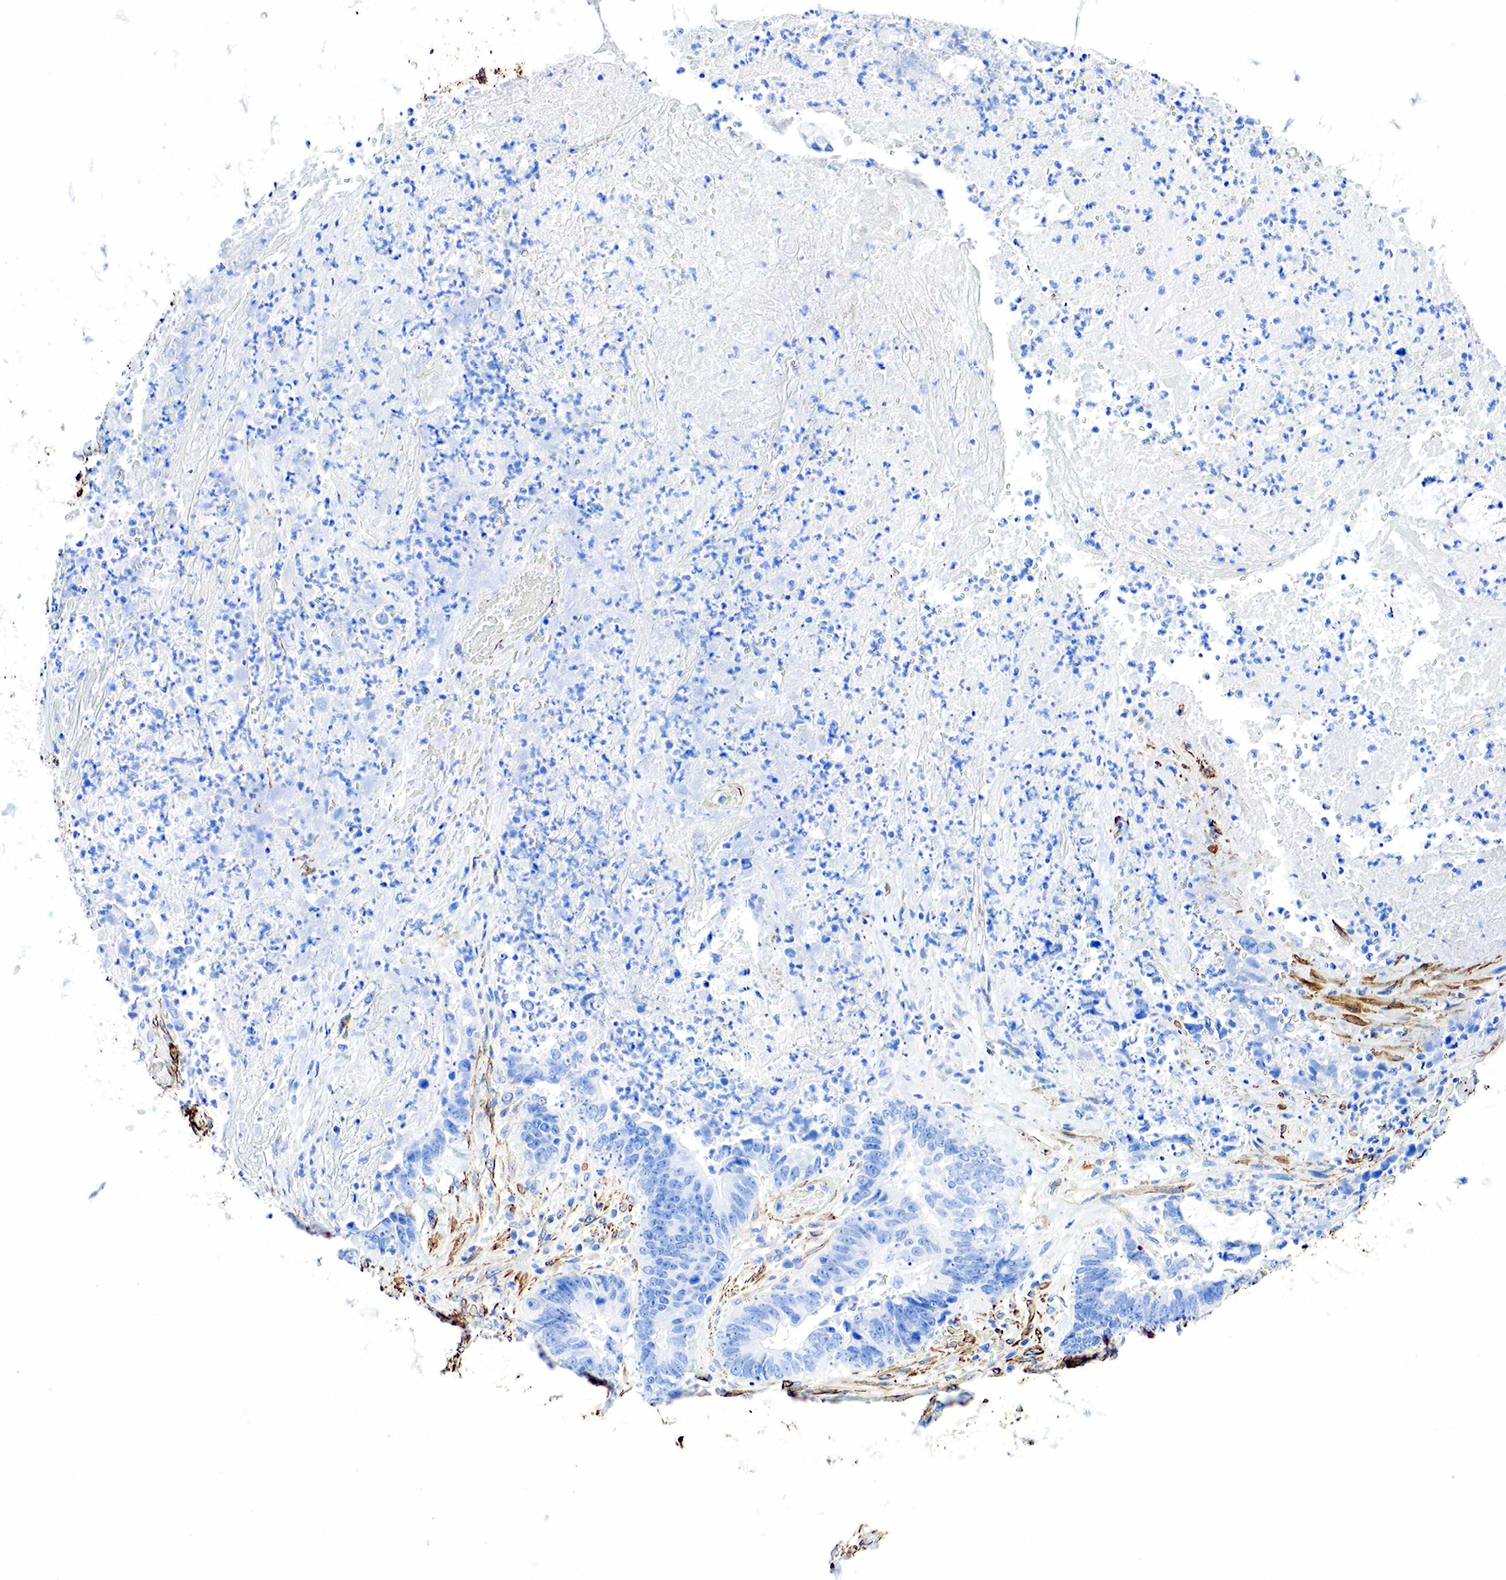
{"staining": {"intensity": "negative", "quantity": "none", "location": "none"}, "tissue": "colorectal cancer", "cell_type": "Tumor cells", "image_type": "cancer", "snomed": [{"axis": "morphology", "description": "Adenocarcinoma, NOS"}, {"axis": "topography", "description": "Rectum"}], "caption": "A histopathology image of human adenocarcinoma (colorectal) is negative for staining in tumor cells.", "gene": "ACTA1", "patient": {"sex": "female", "age": 65}}